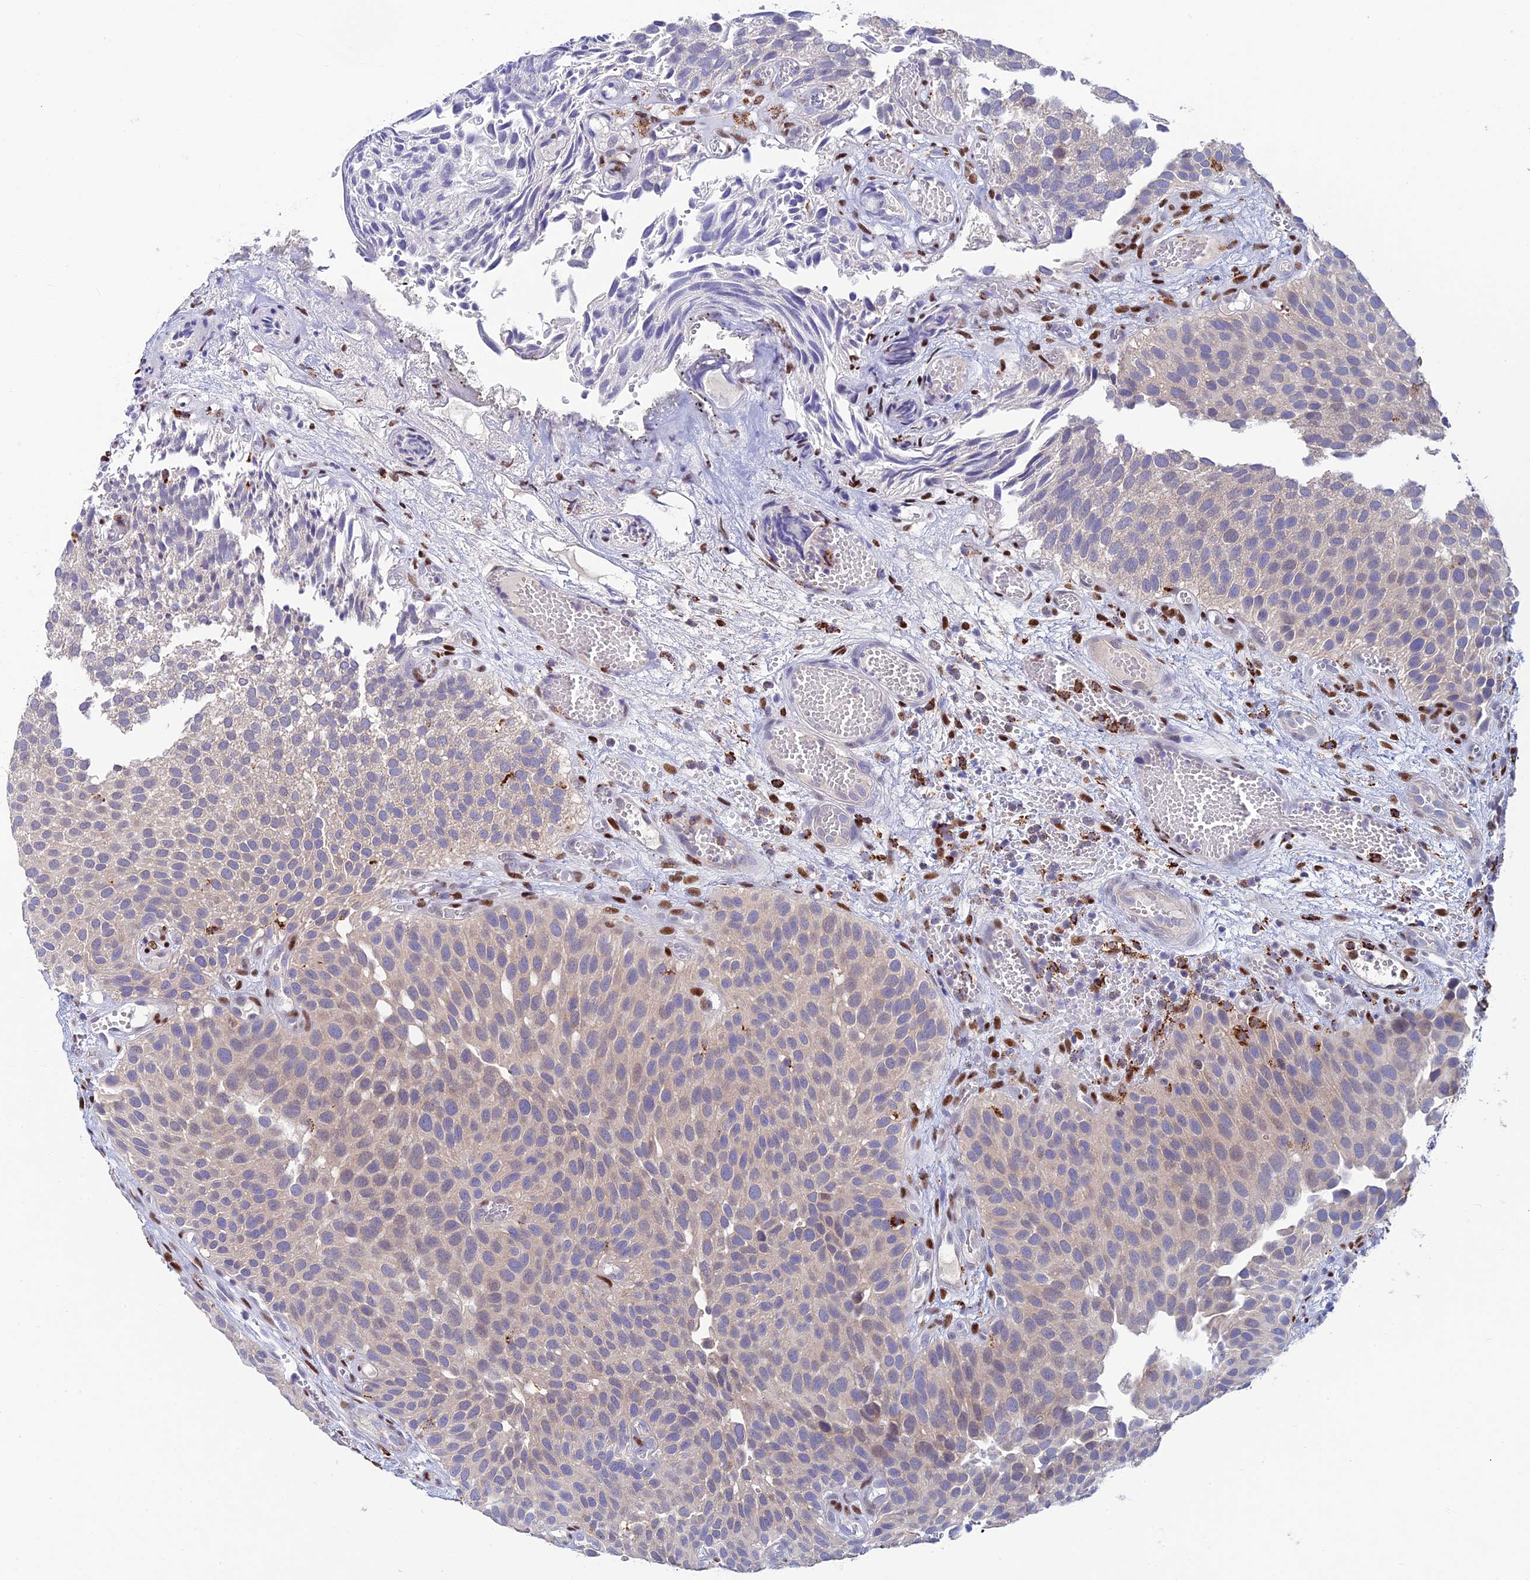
{"staining": {"intensity": "negative", "quantity": "none", "location": "none"}, "tissue": "urothelial cancer", "cell_type": "Tumor cells", "image_type": "cancer", "snomed": [{"axis": "morphology", "description": "Urothelial carcinoma, Low grade"}, {"axis": "topography", "description": "Urinary bladder"}], "caption": "Immunohistochemistry photomicrograph of neoplastic tissue: low-grade urothelial carcinoma stained with DAB (3,3'-diaminobenzidine) reveals no significant protein staining in tumor cells.", "gene": "HIC1", "patient": {"sex": "male", "age": 89}}